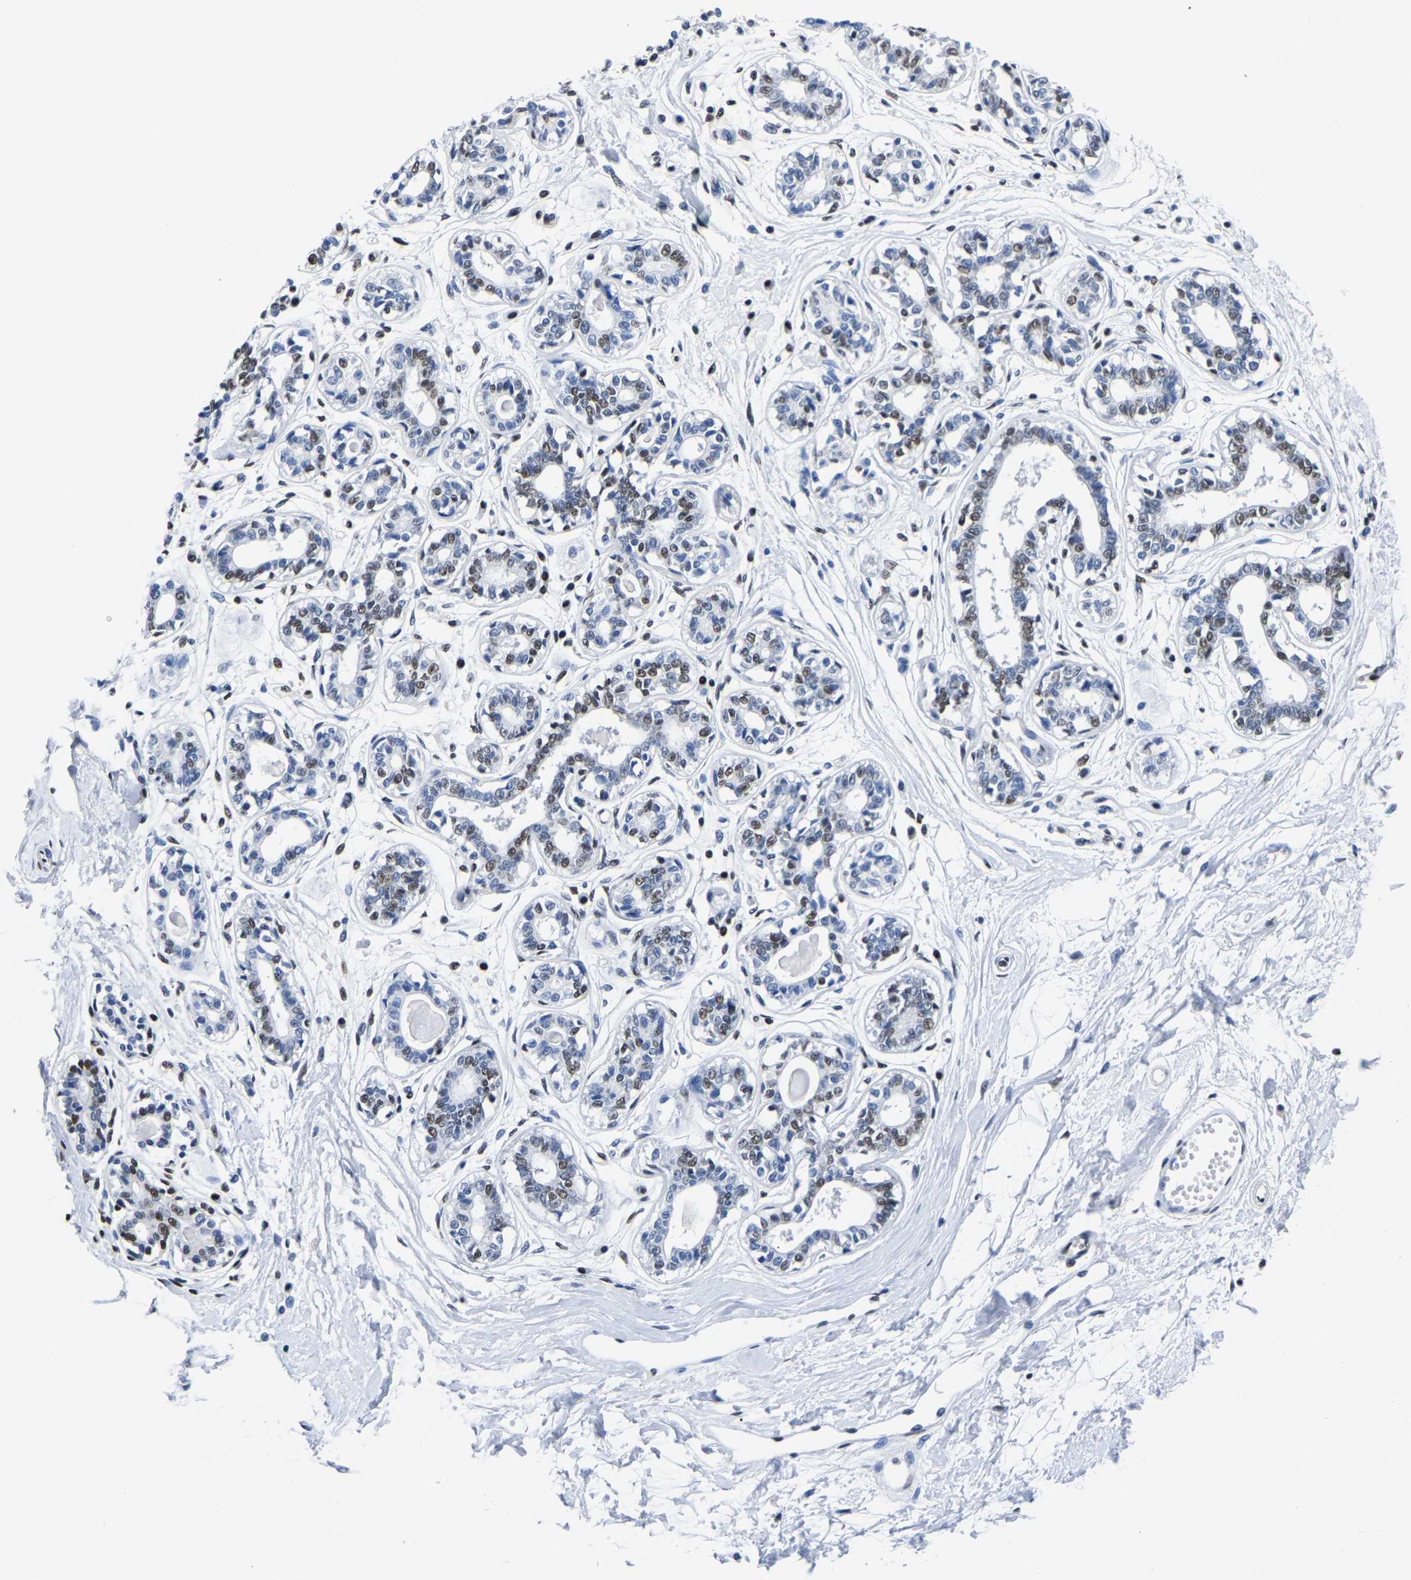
{"staining": {"intensity": "moderate", "quantity": "25%-75%", "location": "nuclear"}, "tissue": "breast", "cell_type": "Adipocytes", "image_type": "normal", "snomed": [{"axis": "morphology", "description": "Normal tissue, NOS"}, {"axis": "topography", "description": "Breast"}], "caption": "Approximately 25%-75% of adipocytes in unremarkable breast exhibit moderate nuclear protein expression as visualized by brown immunohistochemical staining.", "gene": "UBA1", "patient": {"sex": "female", "age": 45}}